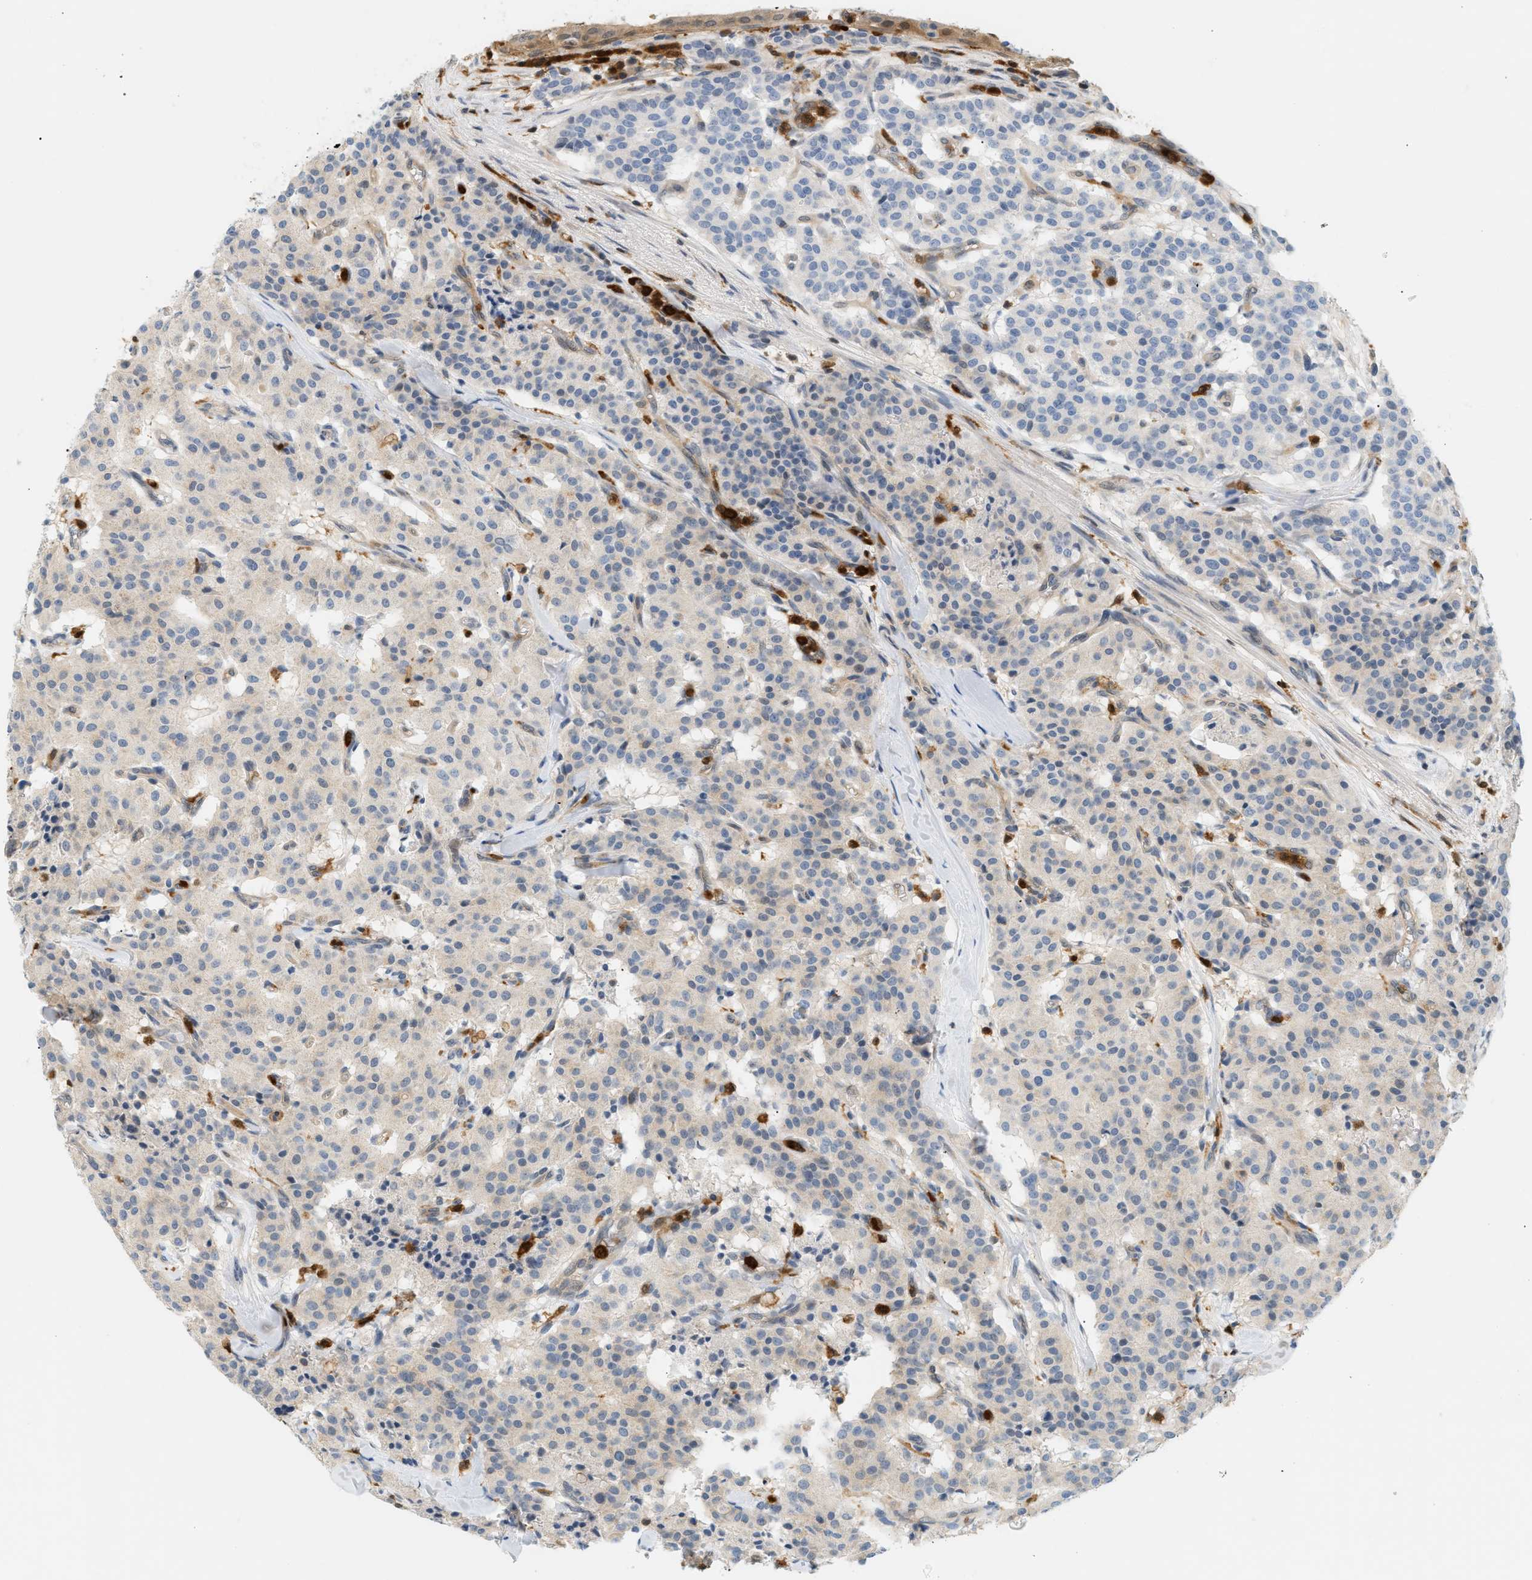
{"staining": {"intensity": "negative", "quantity": "none", "location": "none"}, "tissue": "carcinoid", "cell_type": "Tumor cells", "image_type": "cancer", "snomed": [{"axis": "morphology", "description": "Carcinoid, malignant, NOS"}, {"axis": "topography", "description": "Lung"}], "caption": "The image displays no staining of tumor cells in carcinoid.", "gene": "PYCARD", "patient": {"sex": "male", "age": 30}}